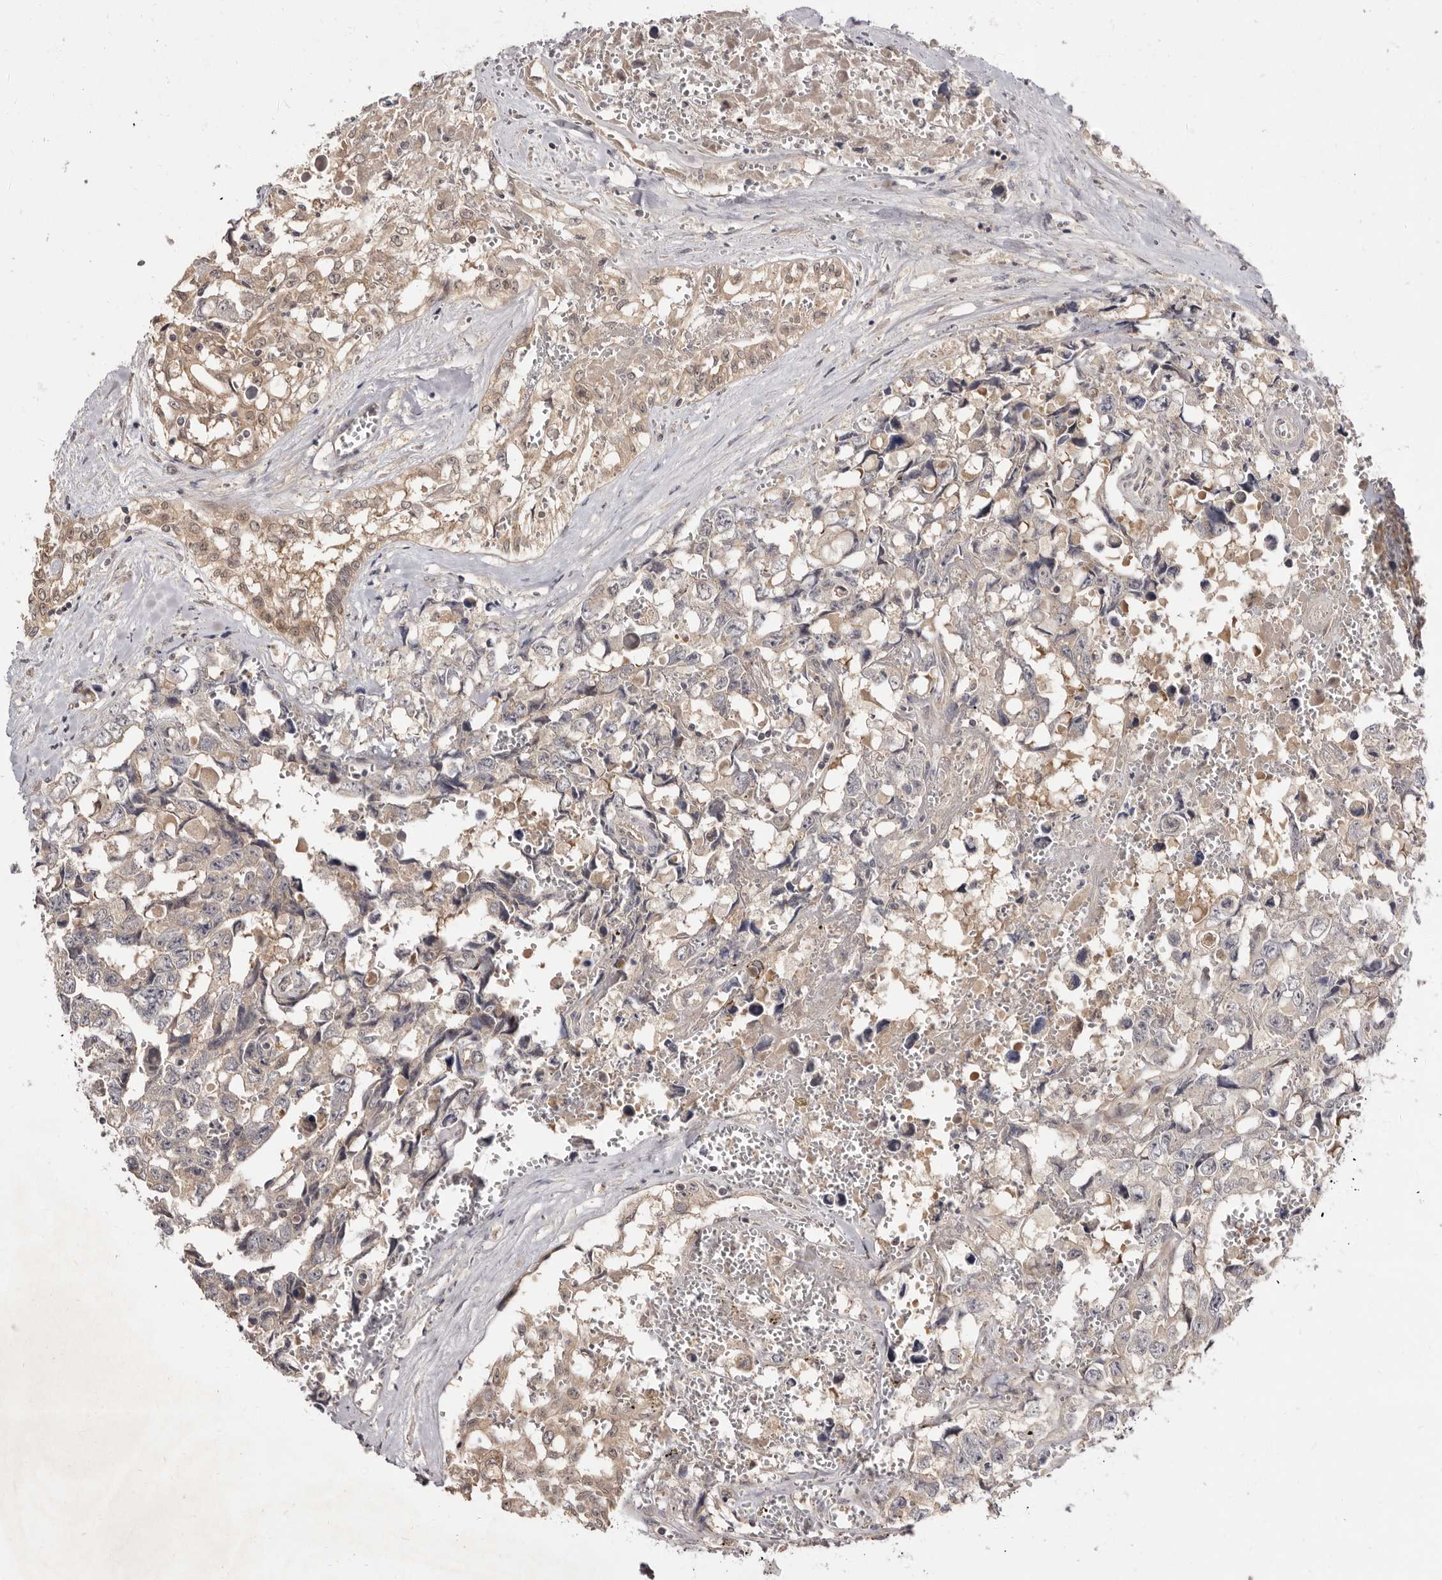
{"staining": {"intensity": "weak", "quantity": "25%-75%", "location": "cytoplasmic/membranous"}, "tissue": "testis cancer", "cell_type": "Tumor cells", "image_type": "cancer", "snomed": [{"axis": "morphology", "description": "Carcinoma, Embryonal, NOS"}, {"axis": "topography", "description": "Testis"}], "caption": "Testis cancer (embryonal carcinoma) stained with IHC displays weak cytoplasmic/membranous positivity in about 25%-75% of tumor cells.", "gene": "INAVA", "patient": {"sex": "male", "age": 31}}